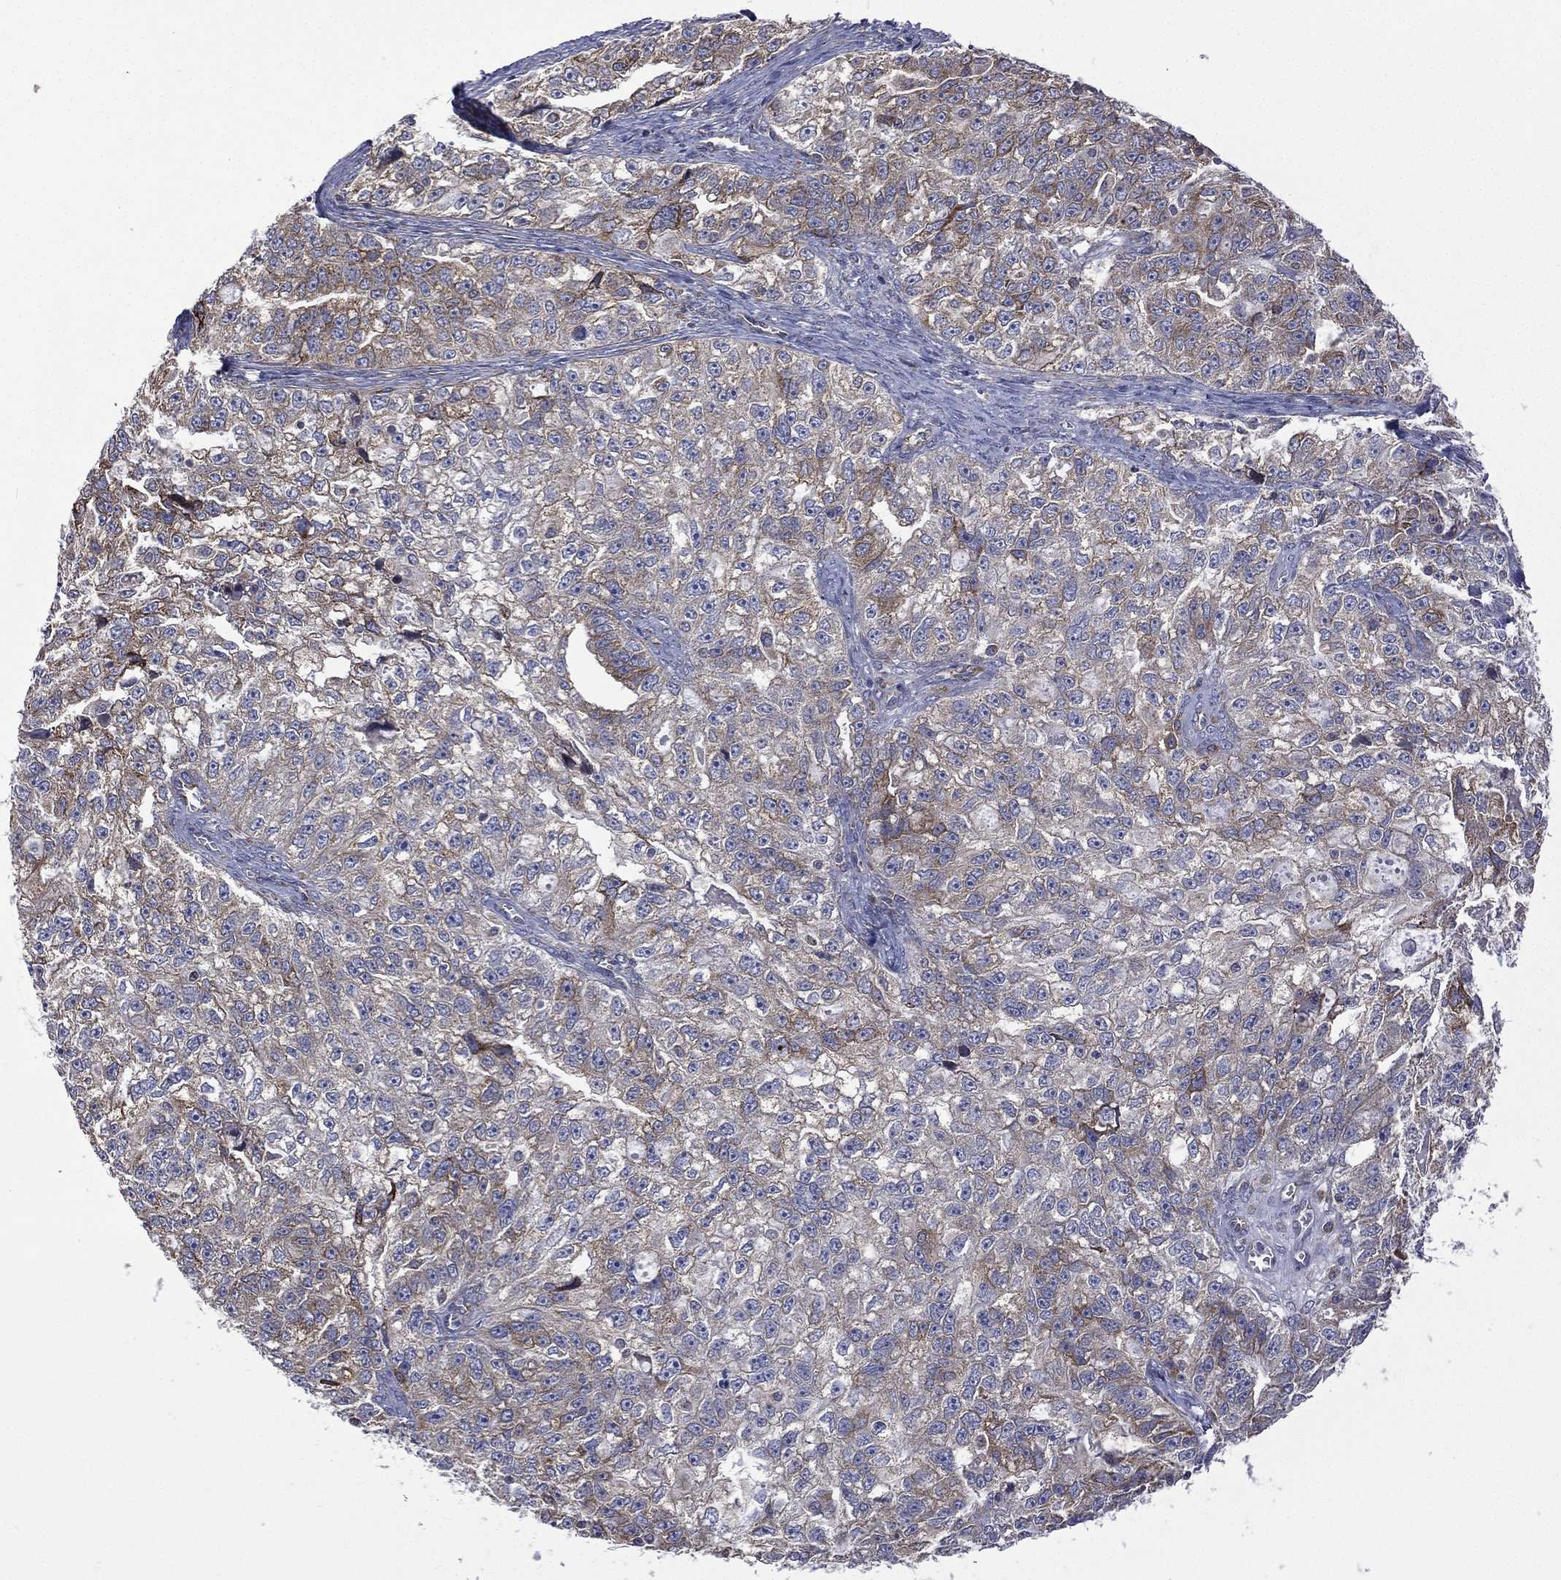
{"staining": {"intensity": "moderate", "quantity": "<25%", "location": "cytoplasmic/membranous"}, "tissue": "ovarian cancer", "cell_type": "Tumor cells", "image_type": "cancer", "snomed": [{"axis": "morphology", "description": "Cystadenocarcinoma, serous, NOS"}, {"axis": "topography", "description": "Ovary"}], "caption": "High-magnification brightfield microscopy of ovarian cancer (serous cystadenocarcinoma) stained with DAB (brown) and counterstained with hematoxylin (blue). tumor cells exhibit moderate cytoplasmic/membranous staining is appreciated in about<25% of cells.", "gene": "C20orf96", "patient": {"sex": "female", "age": 51}}